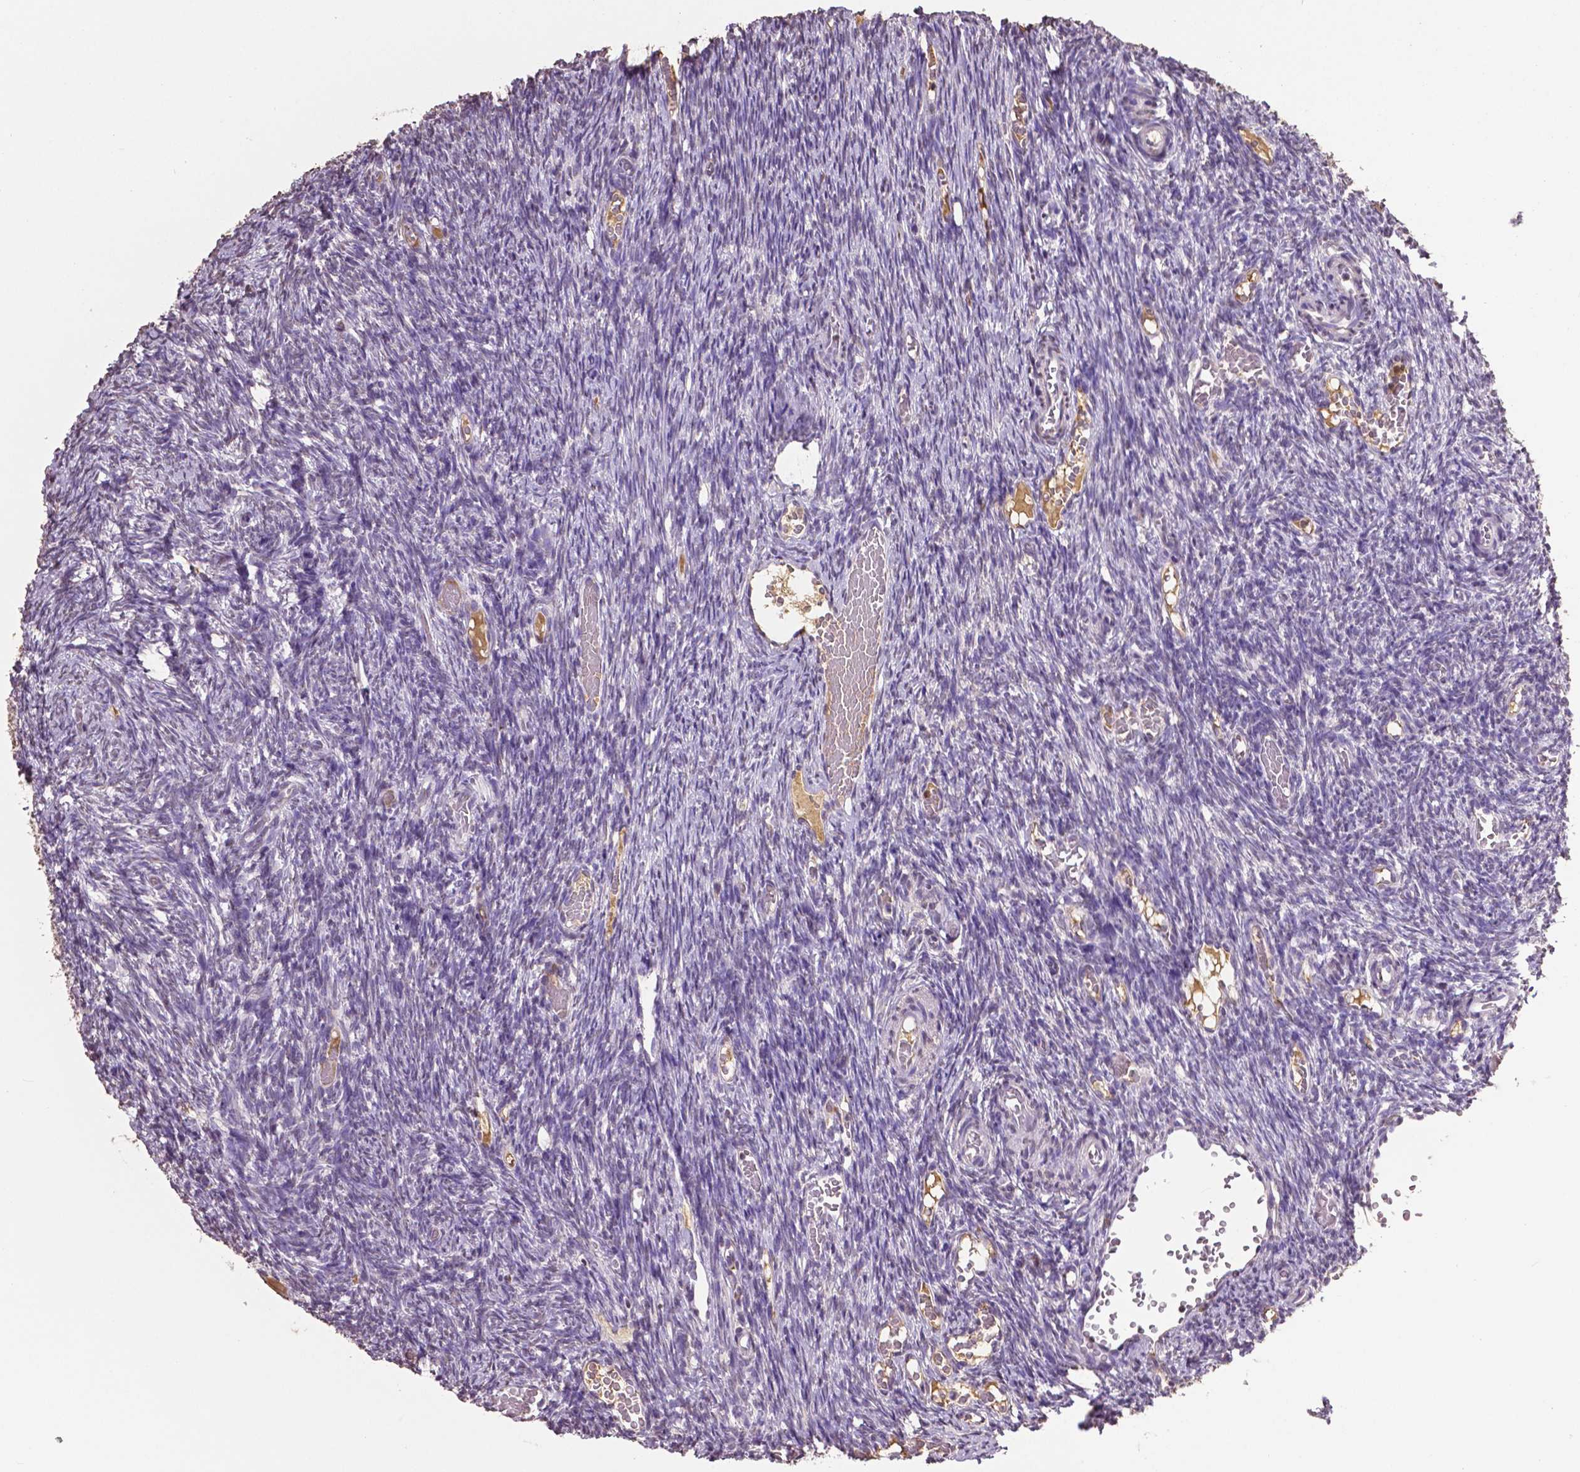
{"staining": {"intensity": "negative", "quantity": "none", "location": "none"}, "tissue": "ovary", "cell_type": "Follicle cells", "image_type": "normal", "snomed": [{"axis": "morphology", "description": "Normal tissue, NOS"}, {"axis": "topography", "description": "Ovary"}], "caption": "A photomicrograph of ovary stained for a protein demonstrates no brown staining in follicle cells. (Immunohistochemistry (ihc), brightfield microscopy, high magnification).", "gene": "RUNX3", "patient": {"sex": "female", "age": 39}}